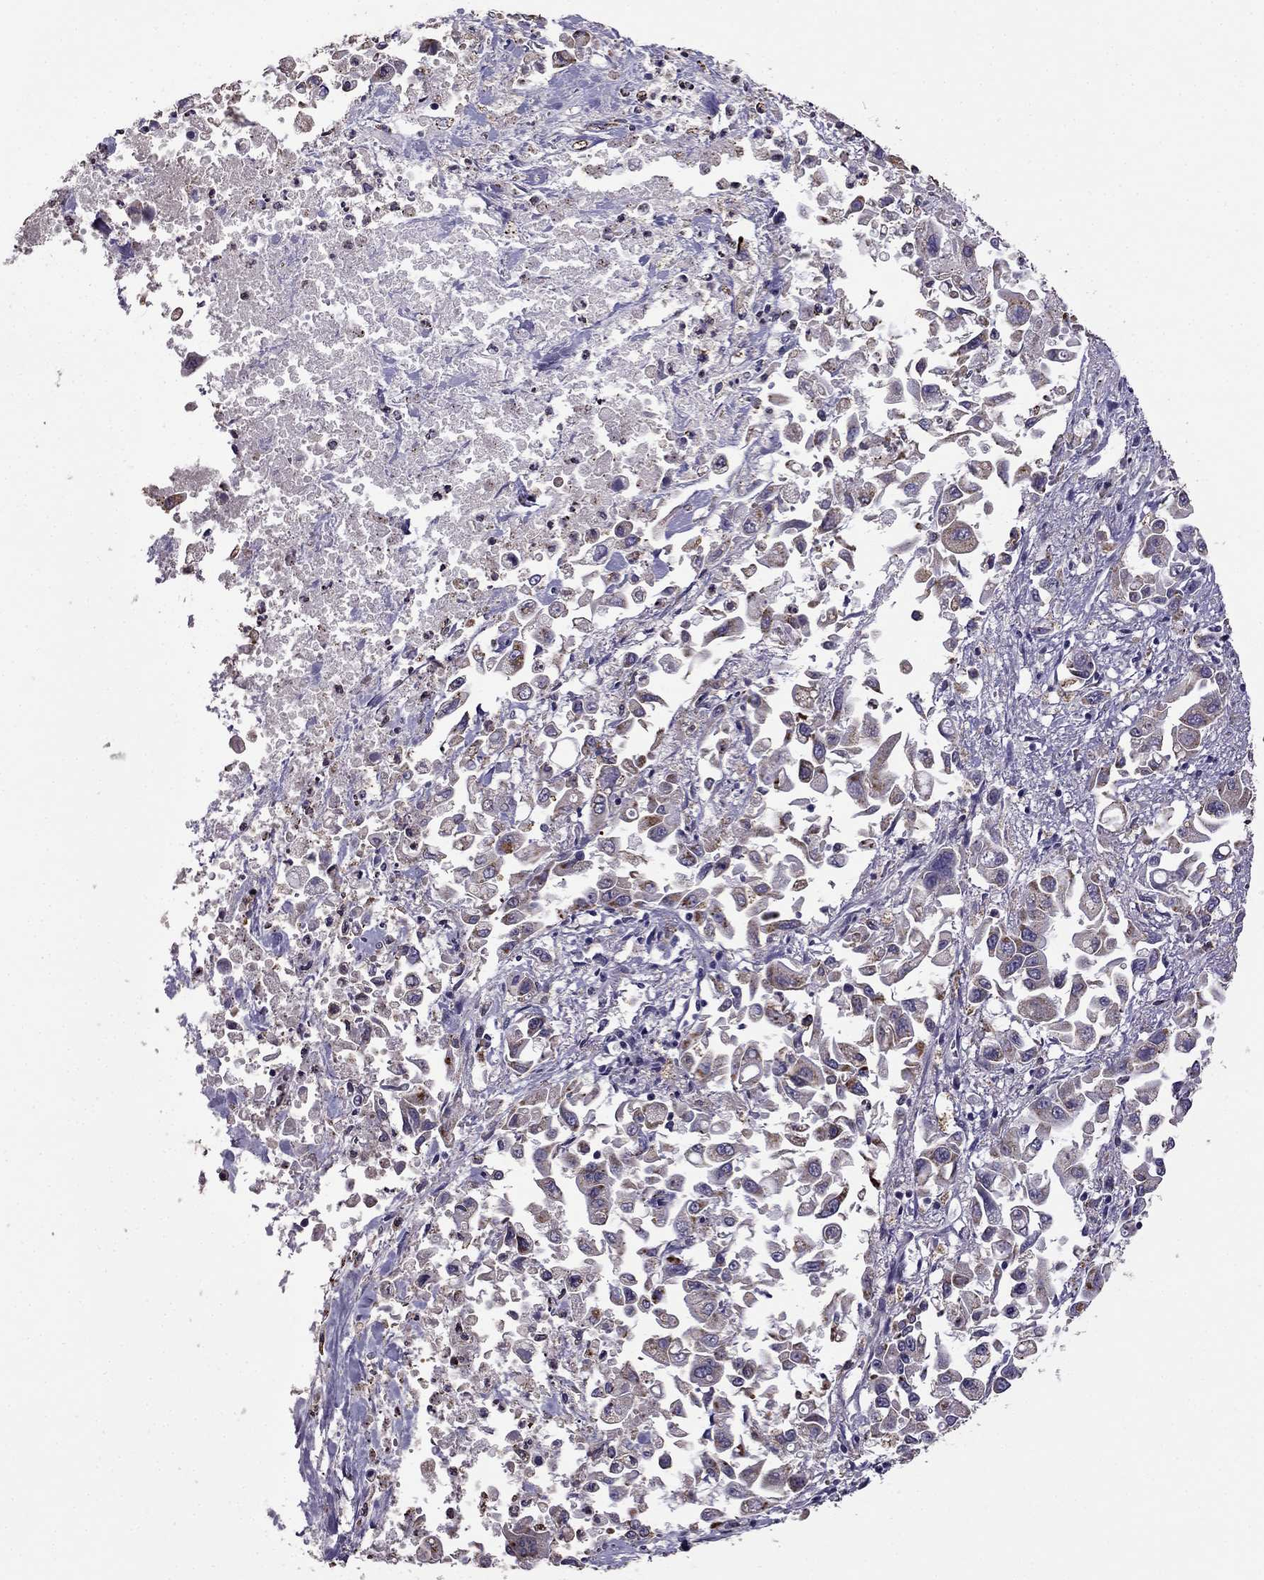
{"staining": {"intensity": "weak", "quantity": "<25%", "location": "cytoplasmic/membranous"}, "tissue": "pancreatic cancer", "cell_type": "Tumor cells", "image_type": "cancer", "snomed": [{"axis": "morphology", "description": "Adenocarcinoma, NOS"}, {"axis": "topography", "description": "Pancreas"}], "caption": "This is an IHC micrograph of human pancreatic cancer. There is no expression in tumor cells.", "gene": "CDH9", "patient": {"sex": "female", "age": 83}}